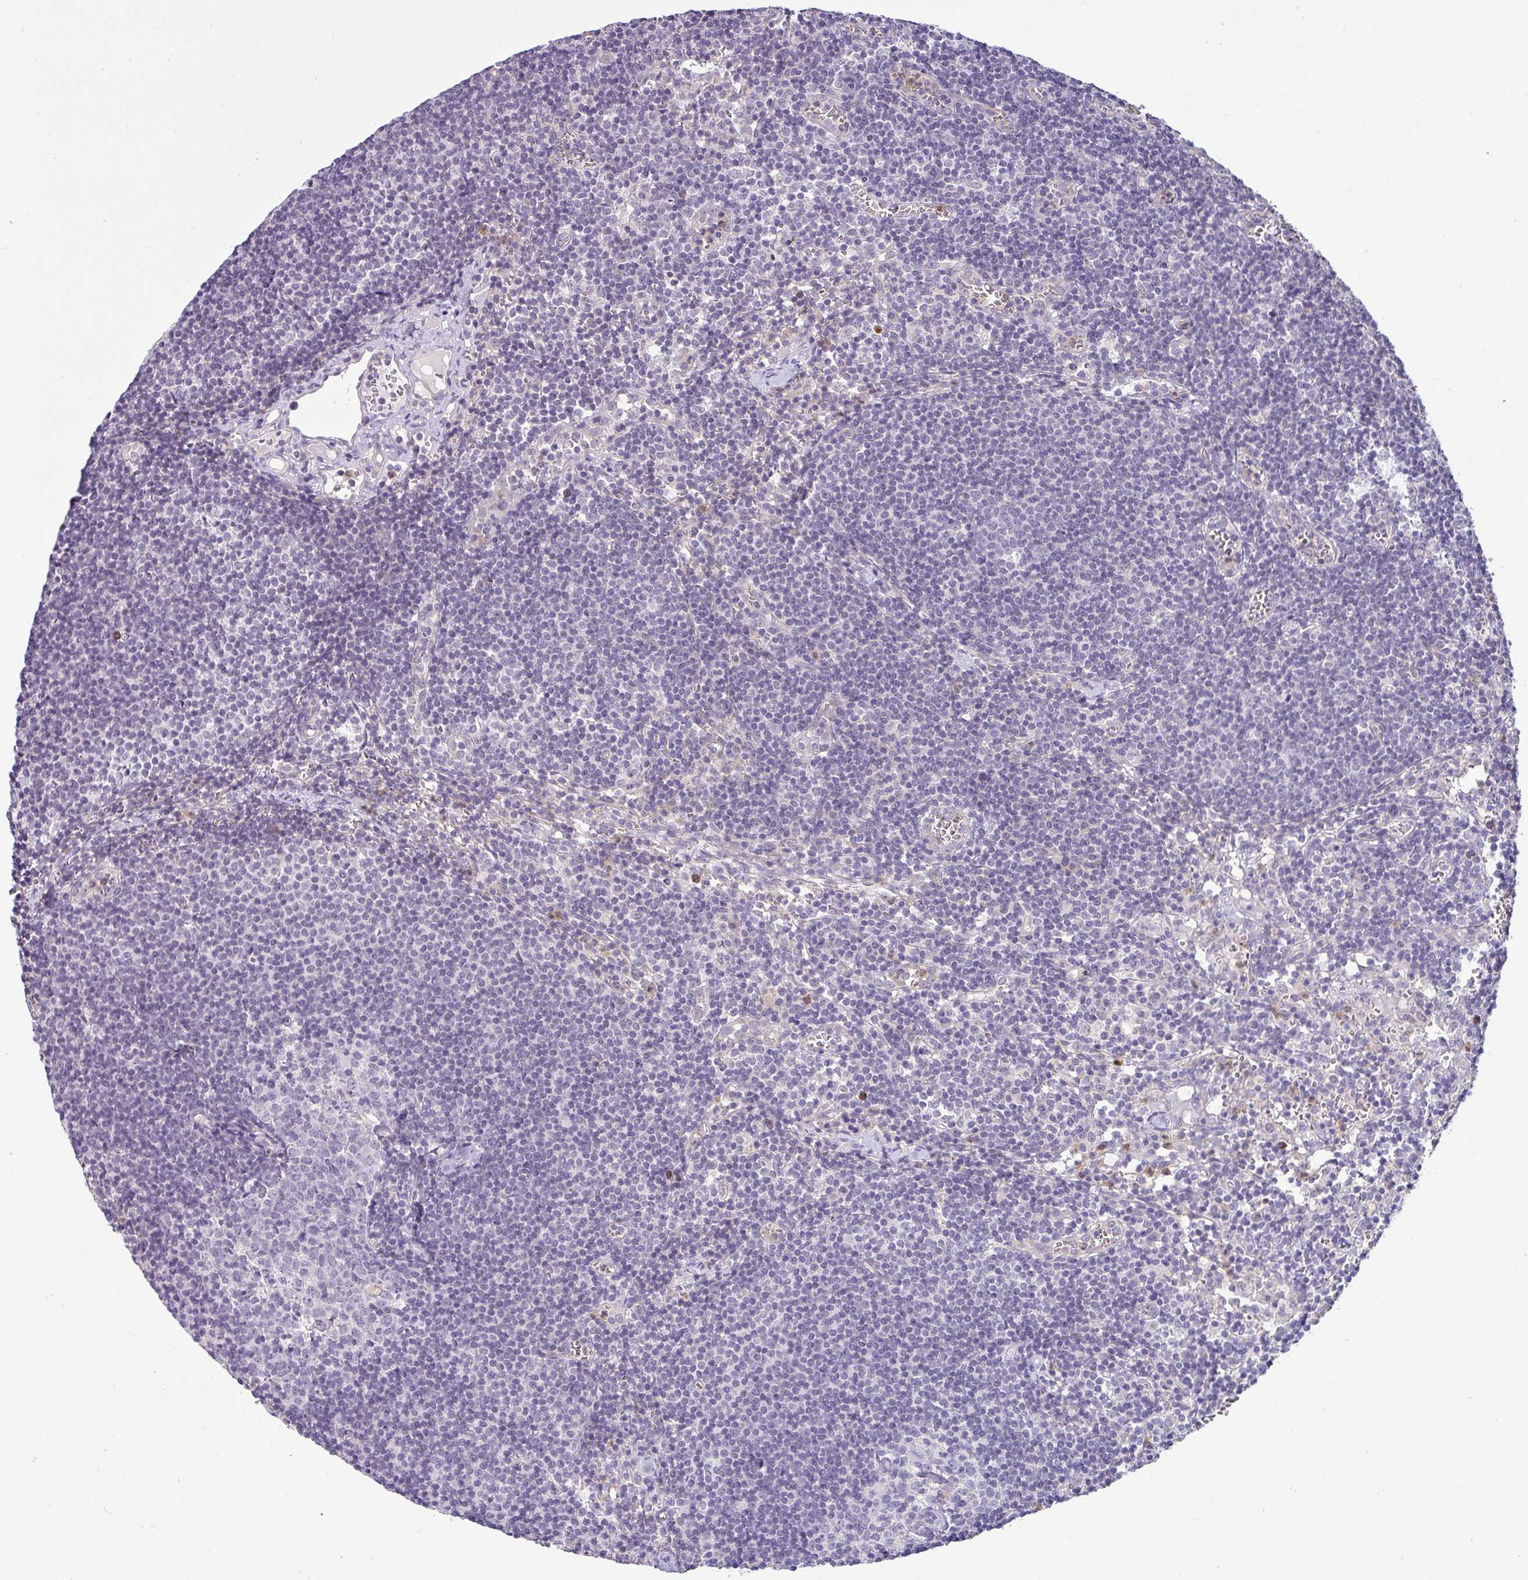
{"staining": {"intensity": "negative", "quantity": "none", "location": "none"}, "tissue": "lymph node", "cell_type": "Germinal center cells", "image_type": "normal", "snomed": [{"axis": "morphology", "description": "Normal tissue, NOS"}, {"axis": "topography", "description": "Lymph node"}], "caption": "Human lymph node stained for a protein using immunohistochemistry shows no expression in germinal center cells.", "gene": "HBEGF", "patient": {"sex": "female", "age": 27}}